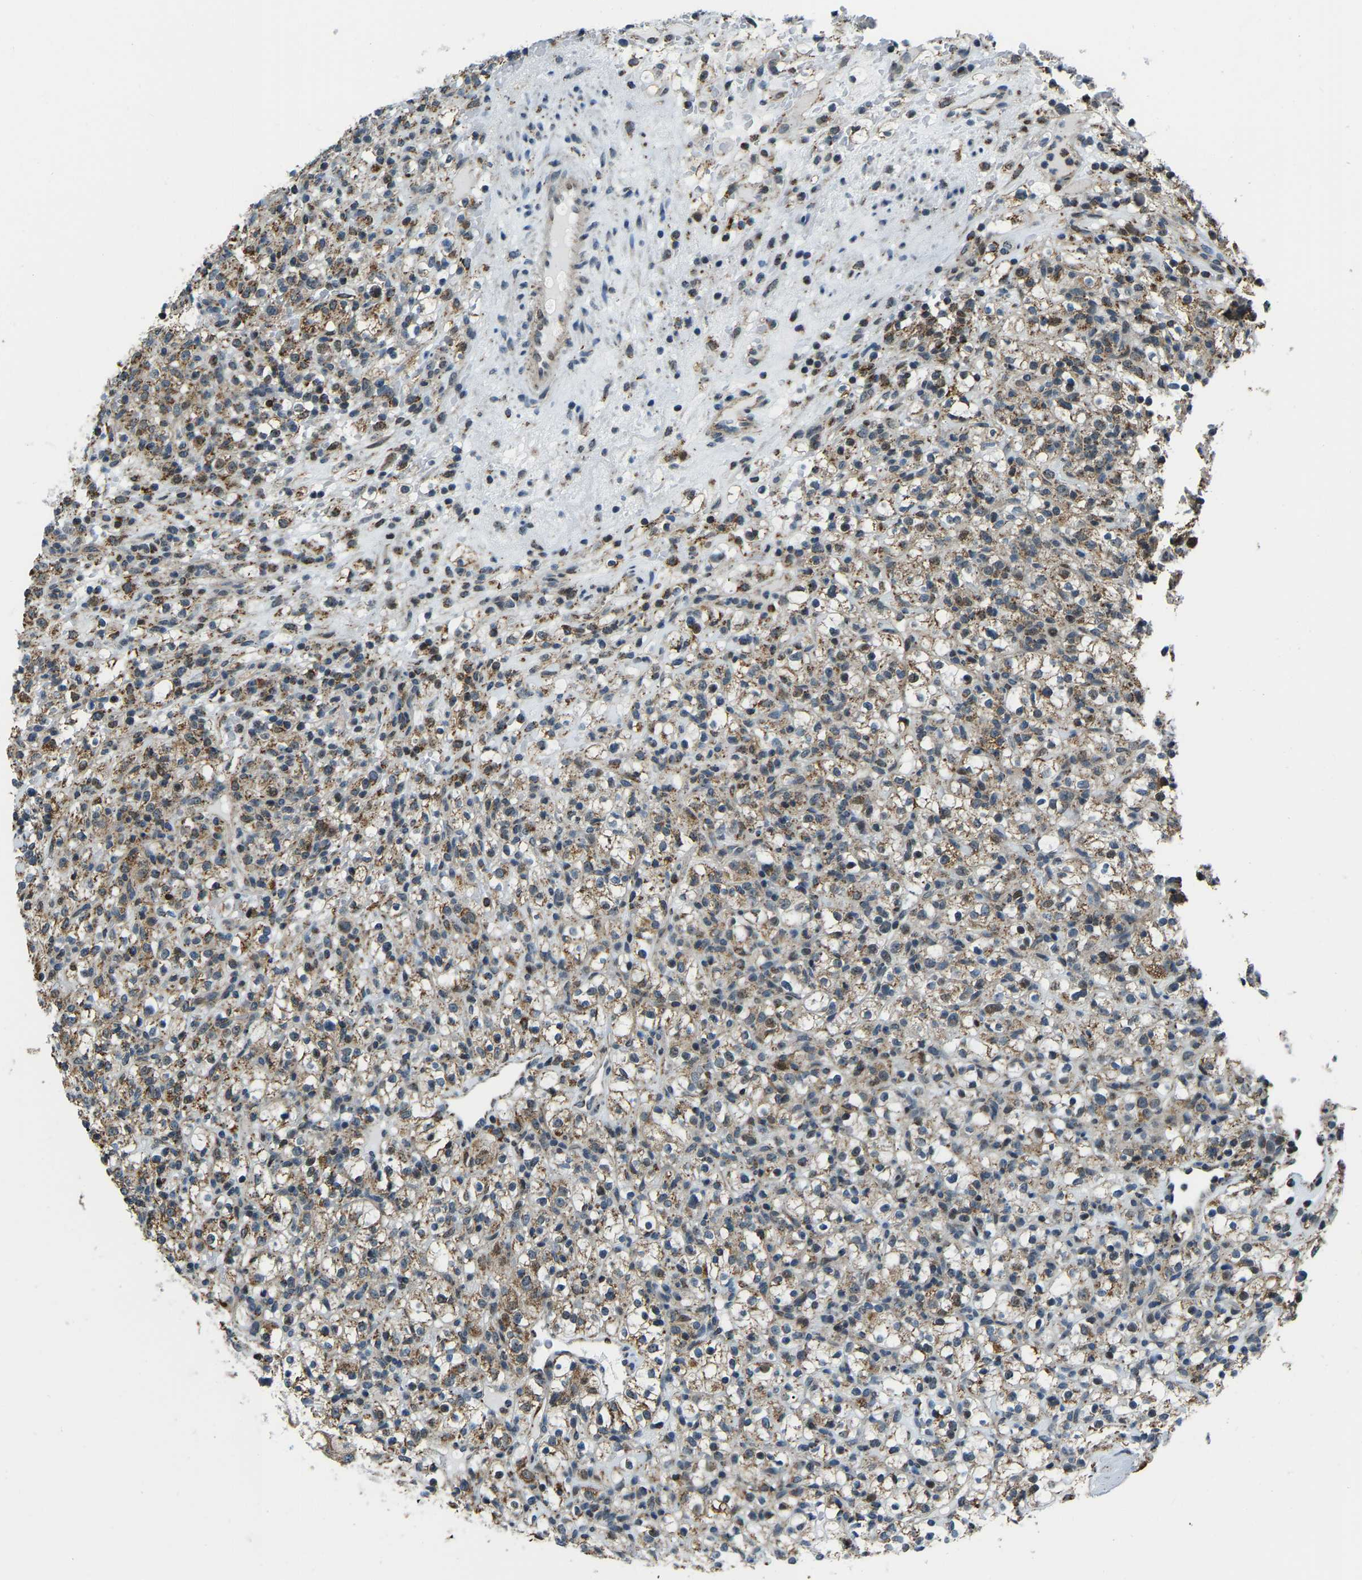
{"staining": {"intensity": "moderate", "quantity": ">75%", "location": "cytoplasmic/membranous"}, "tissue": "renal cancer", "cell_type": "Tumor cells", "image_type": "cancer", "snomed": [{"axis": "morphology", "description": "Normal tissue, NOS"}, {"axis": "morphology", "description": "Adenocarcinoma, NOS"}, {"axis": "topography", "description": "Kidney"}], "caption": "IHC image of neoplastic tissue: renal adenocarcinoma stained using immunohistochemistry displays medium levels of moderate protein expression localized specifically in the cytoplasmic/membranous of tumor cells, appearing as a cytoplasmic/membranous brown color.", "gene": "RBM33", "patient": {"sex": "female", "age": 72}}